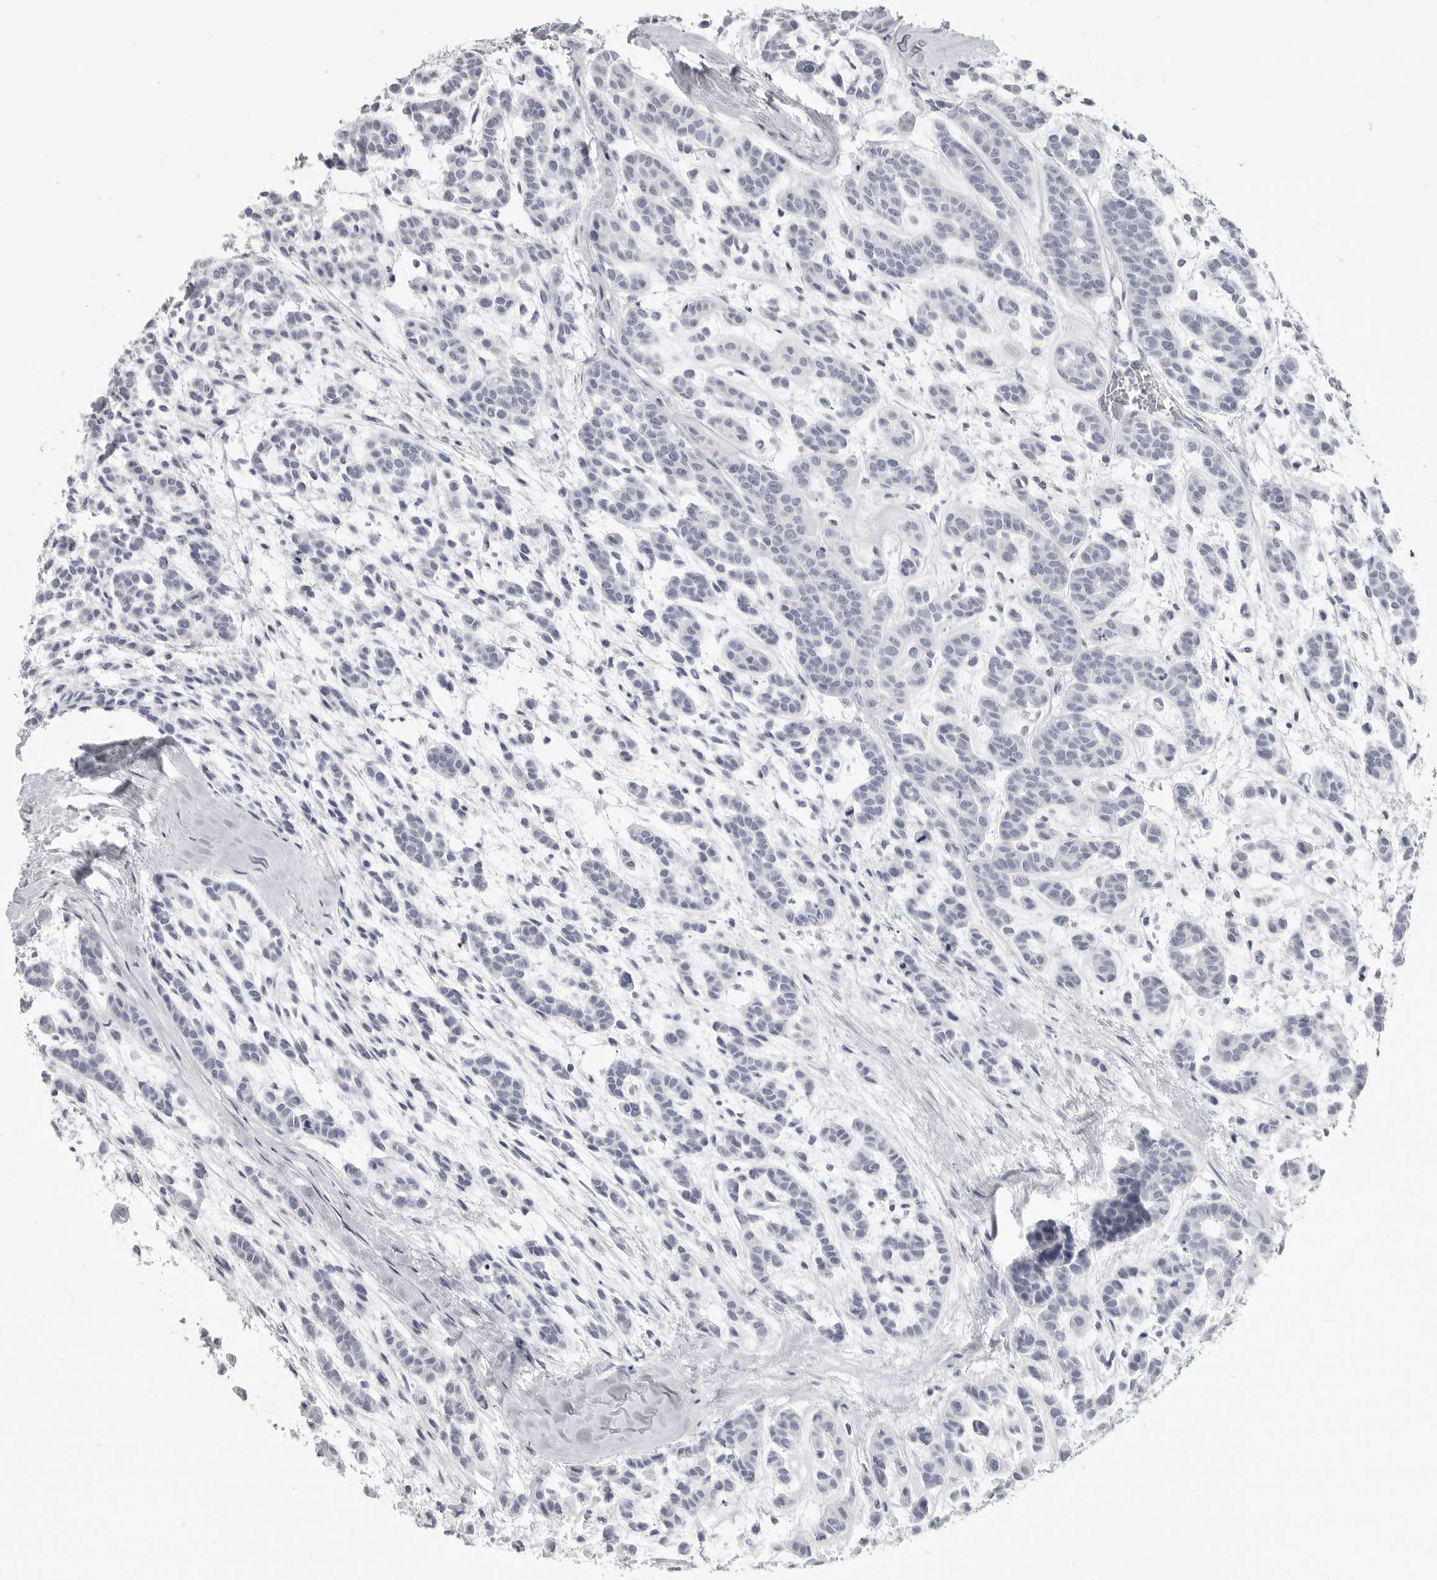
{"staining": {"intensity": "negative", "quantity": "none", "location": "none"}, "tissue": "head and neck cancer", "cell_type": "Tumor cells", "image_type": "cancer", "snomed": [{"axis": "morphology", "description": "Adenocarcinoma, NOS"}, {"axis": "morphology", "description": "Adenoma, NOS"}, {"axis": "topography", "description": "Head-Neck"}], "caption": "A photomicrograph of adenoma (head and neck) stained for a protein displays no brown staining in tumor cells.", "gene": "LY6D", "patient": {"sex": "female", "age": 55}}